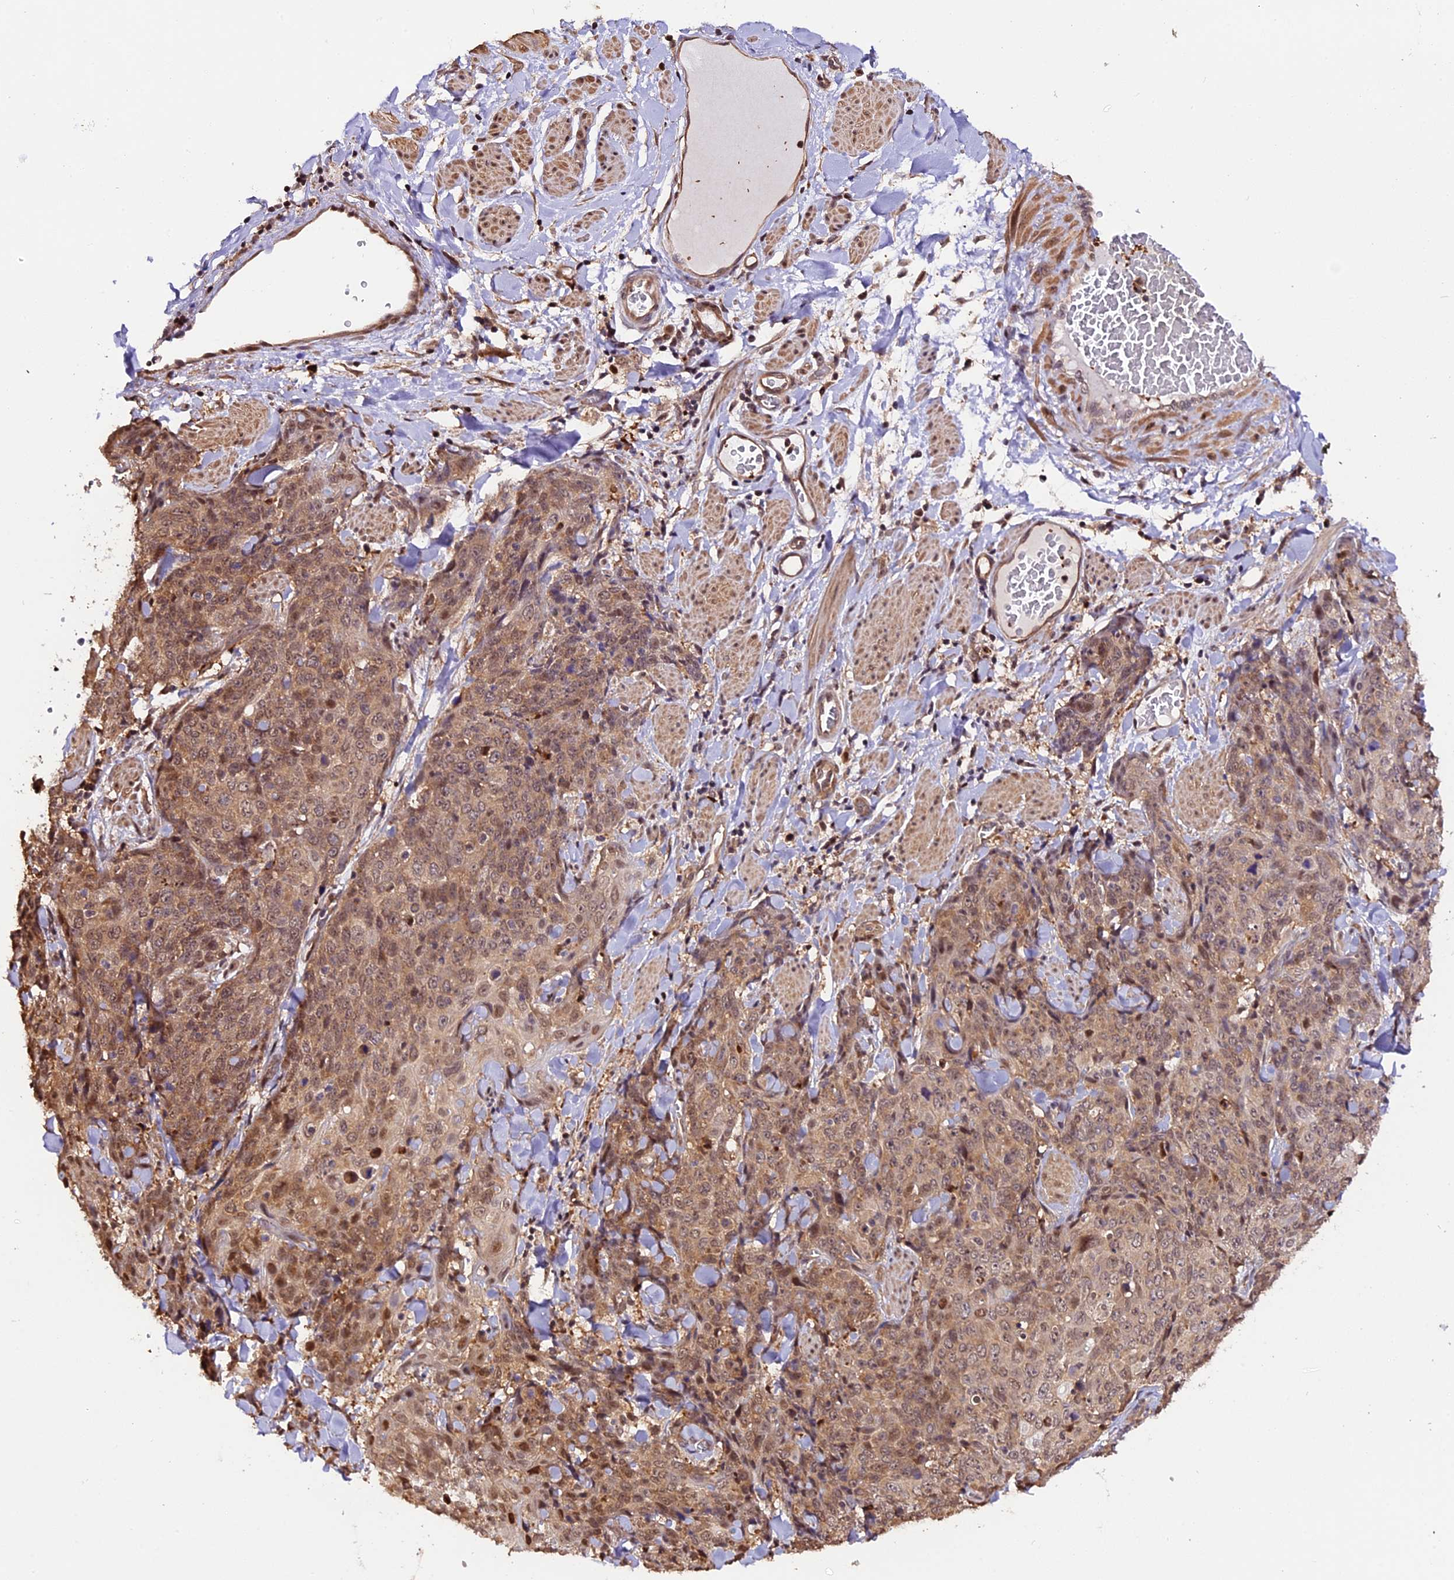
{"staining": {"intensity": "moderate", "quantity": ">75%", "location": "cytoplasmic/membranous,nuclear"}, "tissue": "skin cancer", "cell_type": "Tumor cells", "image_type": "cancer", "snomed": [{"axis": "morphology", "description": "Squamous cell carcinoma, NOS"}, {"axis": "topography", "description": "Skin"}, {"axis": "topography", "description": "Vulva"}], "caption": "DAB immunohistochemical staining of human skin cancer exhibits moderate cytoplasmic/membranous and nuclear protein positivity in about >75% of tumor cells.", "gene": "HERPUD1", "patient": {"sex": "female", "age": 85}}